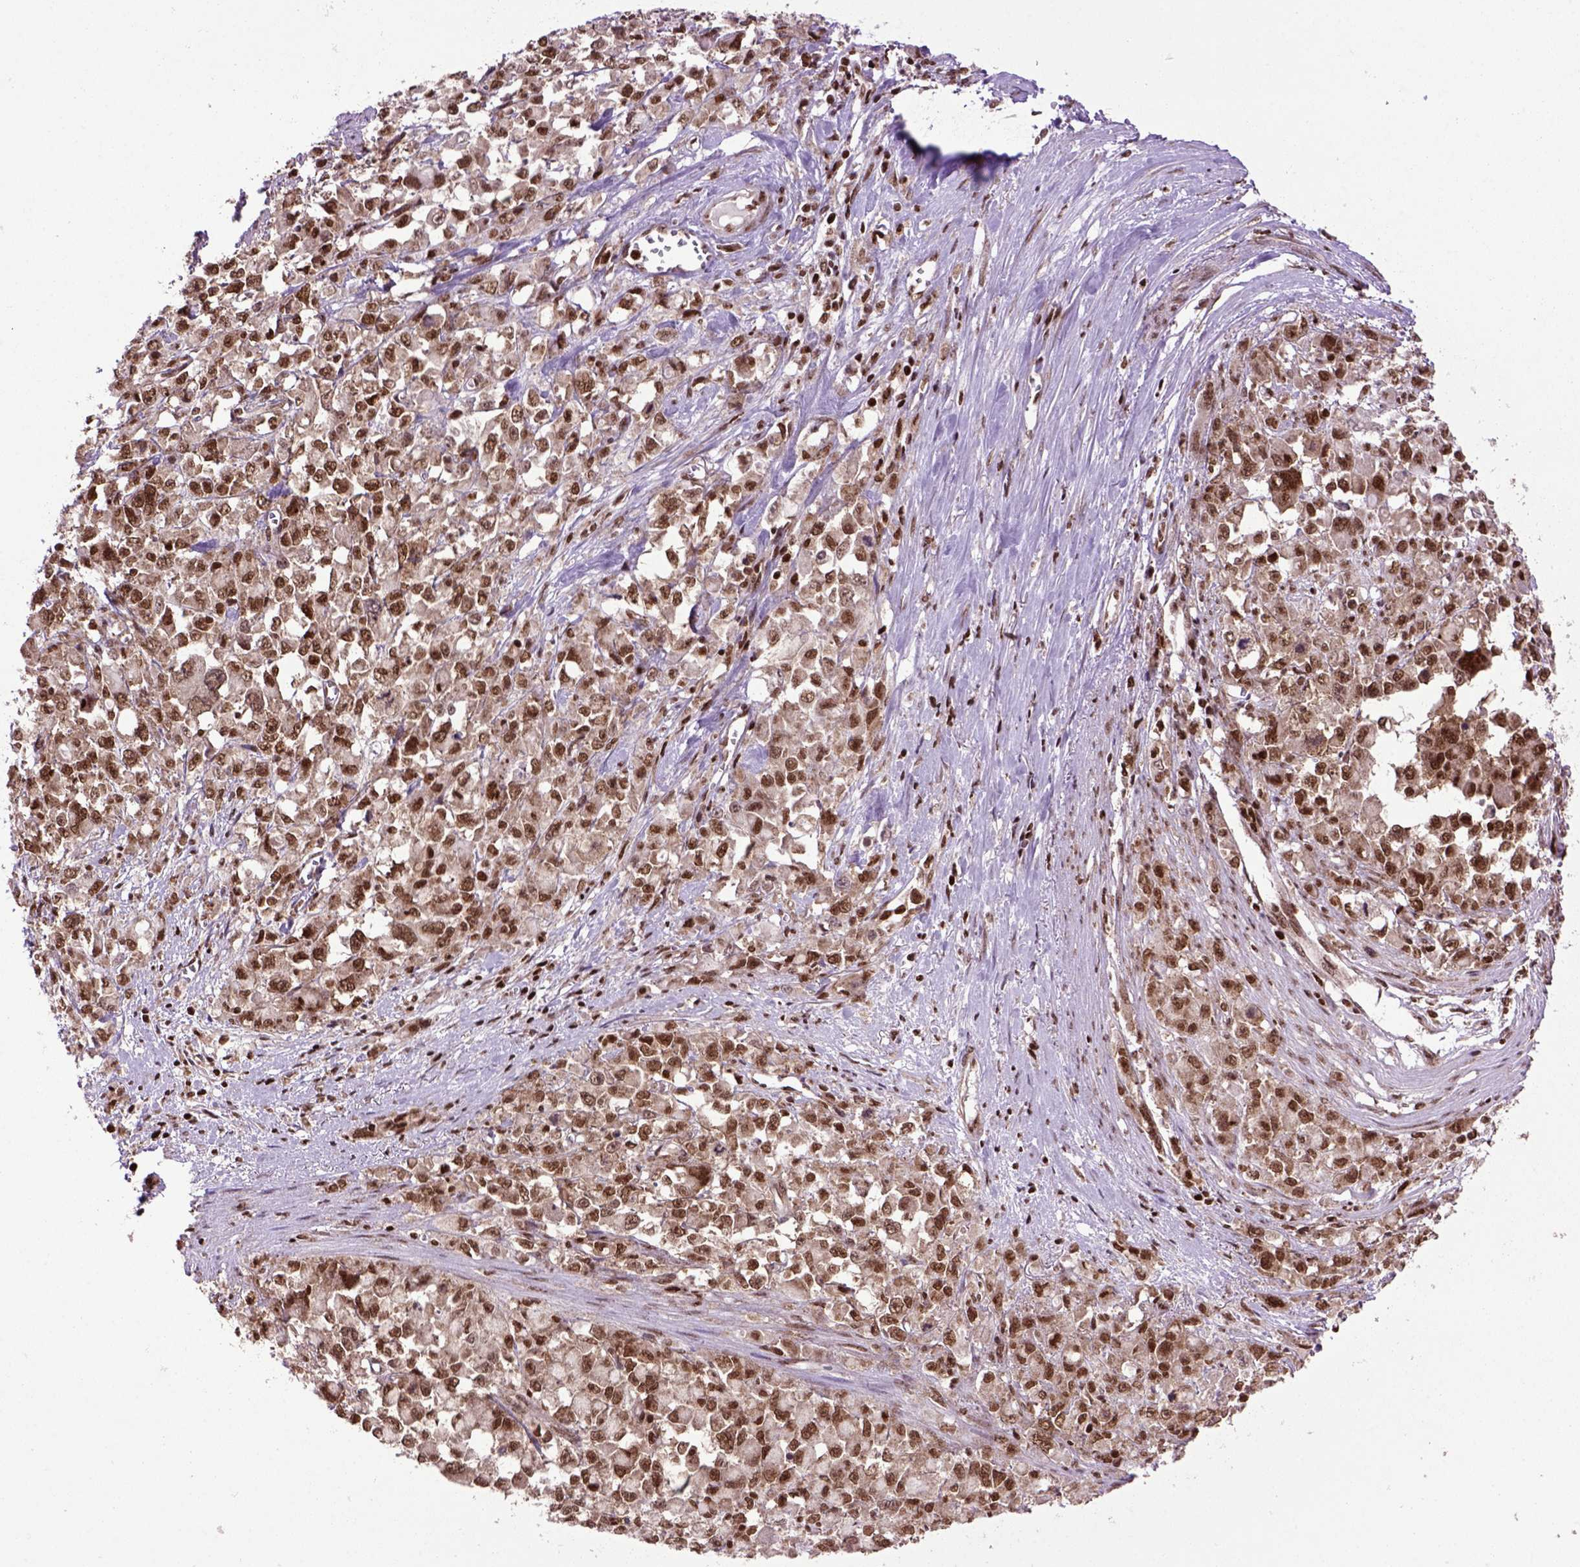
{"staining": {"intensity": "strong", "quantity": ">75%", "location": "nuclear"}, "tissue": "stomach cancer", "cell_type": "Tumor cells", "image_type": "cancer", "snomed": [{"axis": "morphology", "description": "Adenocarcinoma, NOS"}, {"axis": "topography", "description": "Stomach"}], "caption": "Brown immunohistochemical staining in adenocarcinoma (stomach) reveals strong nuclear staining in about >75% of tumor cells.", "gene": "CELF1", "patient": {"sex": "female", "age": 76}}